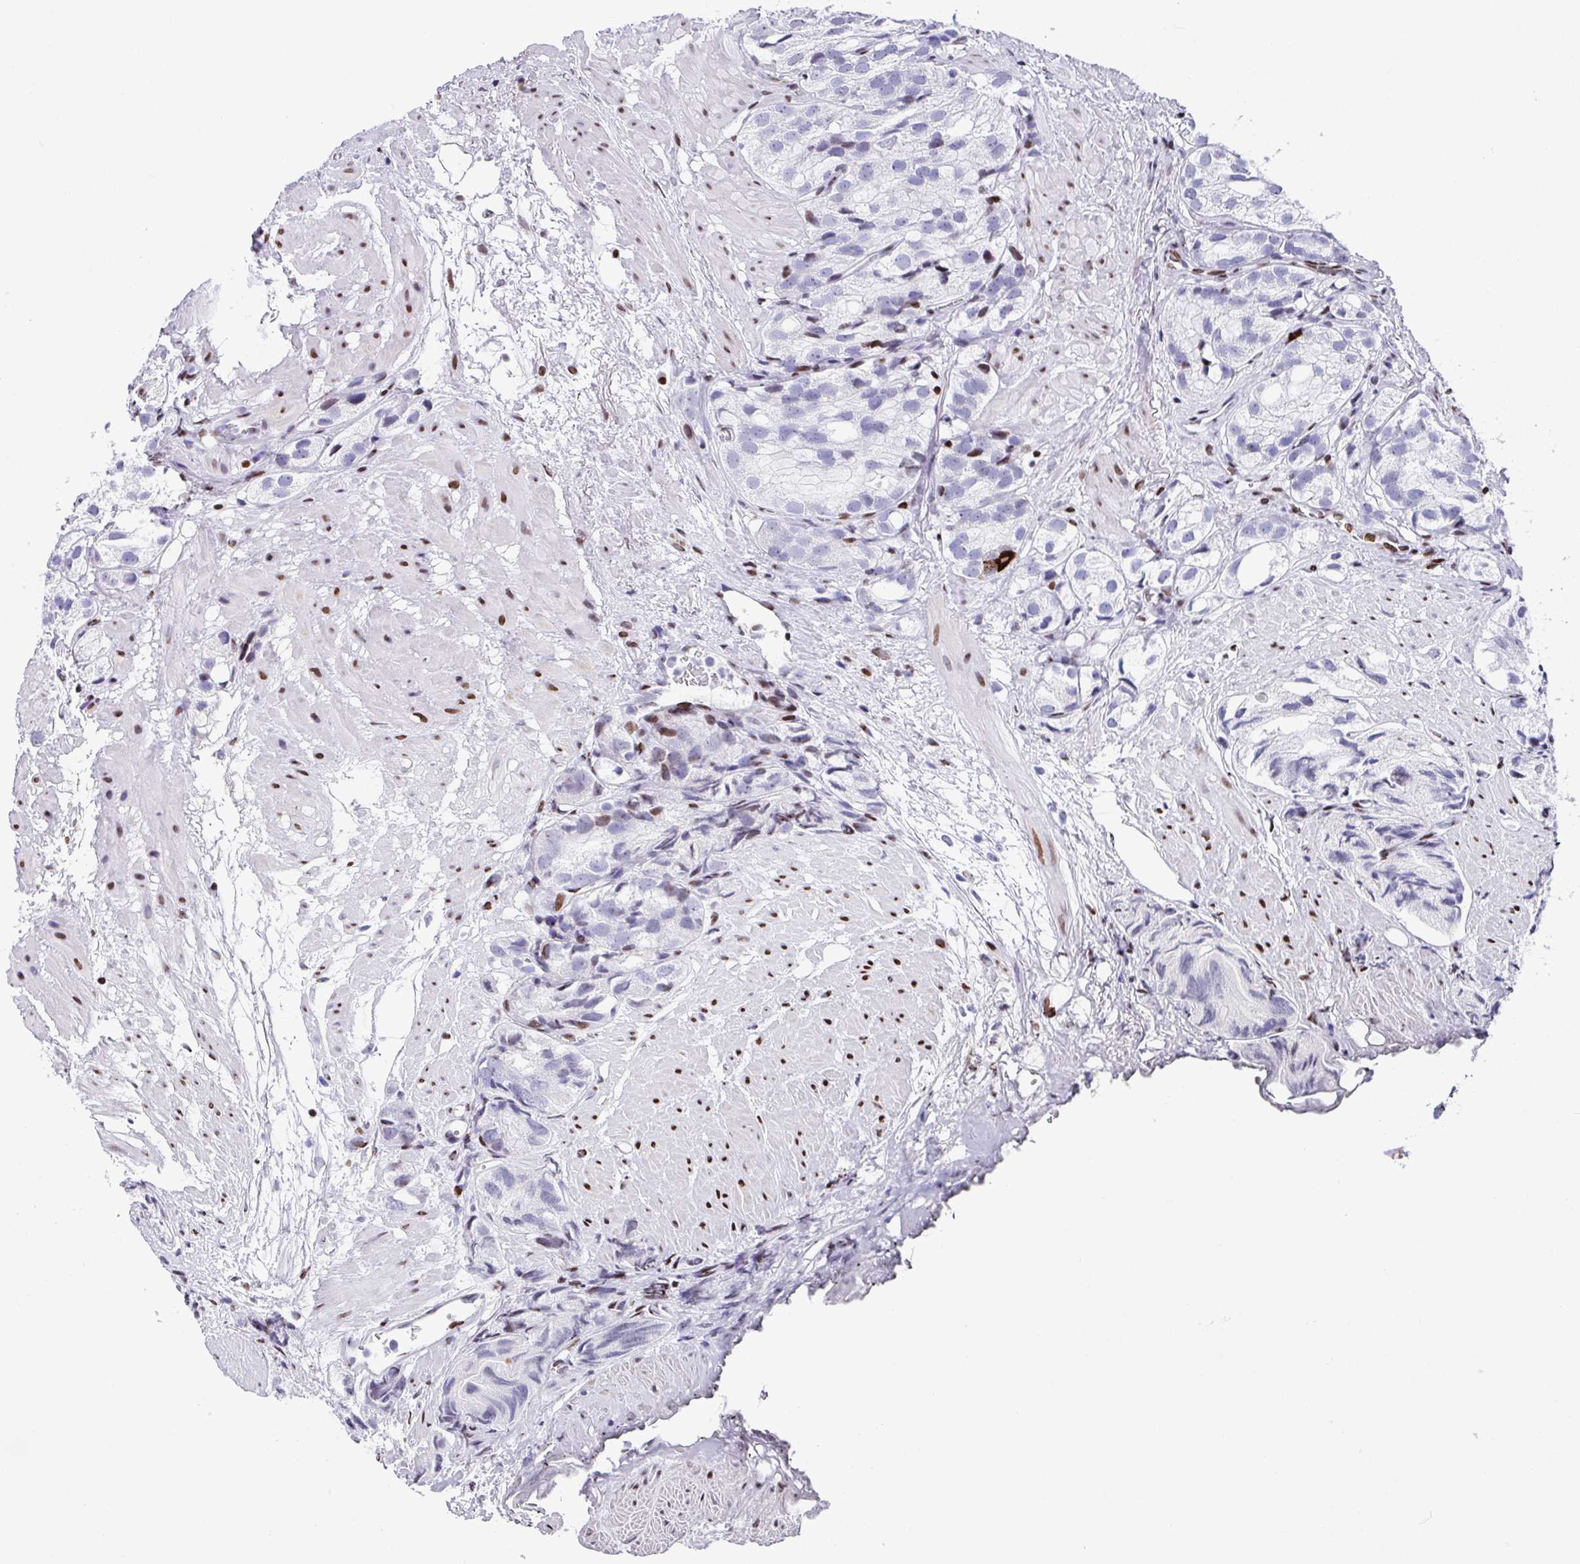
{"staining": {"intensity": "moderate", "quantity": "<25%", "location": "nuclear"}, "tissue": "prostate cancer", "cell_type": "Tumor cells", "image_type": "cancer", "snomed": [{"axis": "morphology", "description": "Adenocarcinoma, High grade"}, {"axis": "topography", "description": "Prostate"}], "caption": "Brown immunohistochemical staining in human prostate adenocarcinoma (high-grade) displays moderate nuclear expression in approximately <25% of tumor cells. The protein is stained brown, and the nuclei are stained in blue (DAB IHC with brightfield microscopy, high magnification).", "gene": "TCF3", "patient": {"sex": "male", "age": 82}}